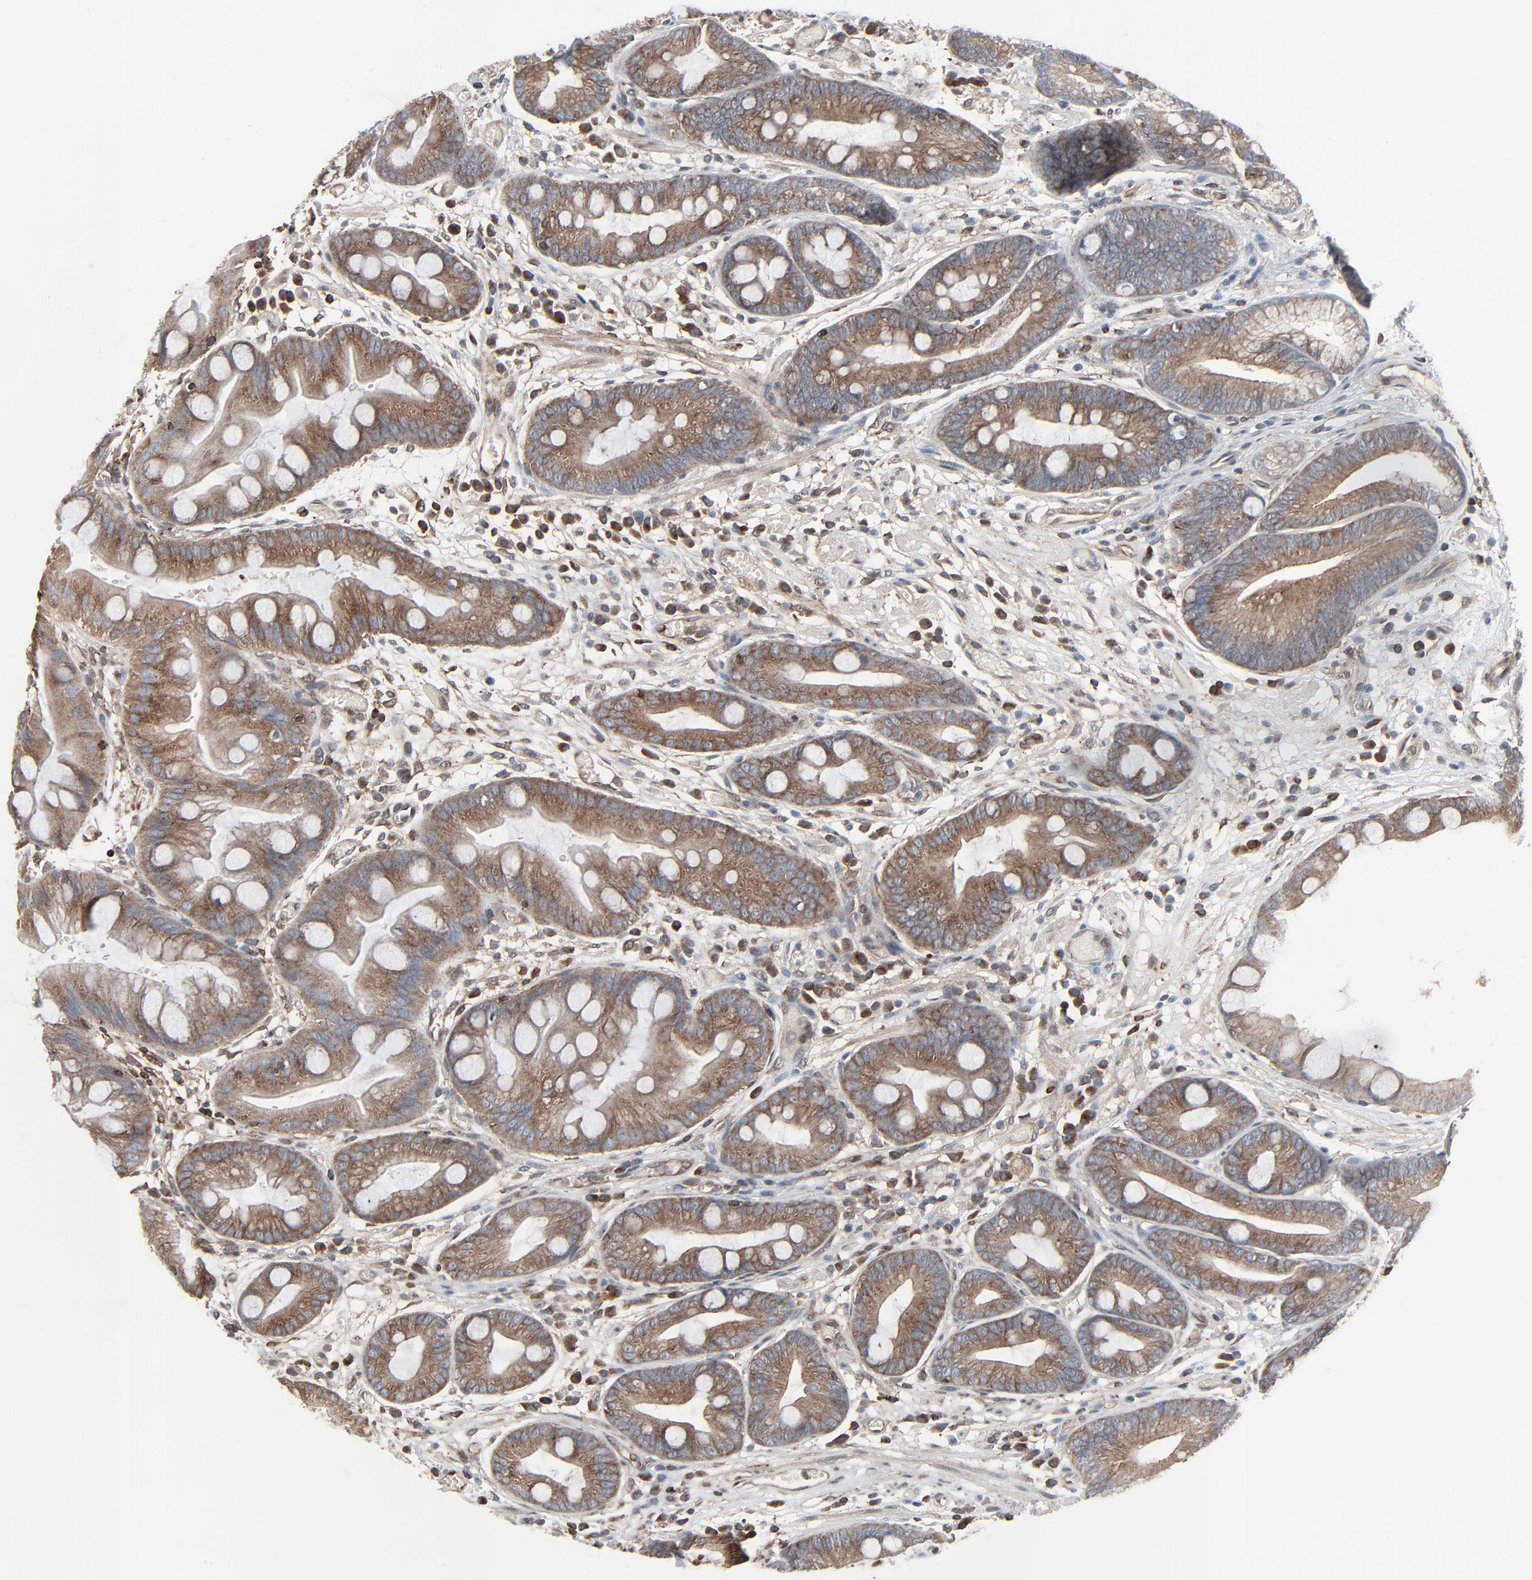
{"staining": {"intensity": "moderate", "quantity": ">75%", "location": "cytoplasmic/membranous"}, "tissue": "stomach", "cell_type": "Glandular cells", "image_type": "normal", "snomed": [{"axis": "morphology", "description": "Normal tissue, NOS"}, {"axis": "morphology", "description": "Inflammation, NOS"}, {"axis": "topography", "description": "Stomach, lower"}], "caption": "Stomach stained with DAB IHC displays medium levels of moderate cytoplasmic/membranous staining in approximately >75% of glandular cells.", "gene": "OPTN", "patient": {"sex": "male", "age": 59}}